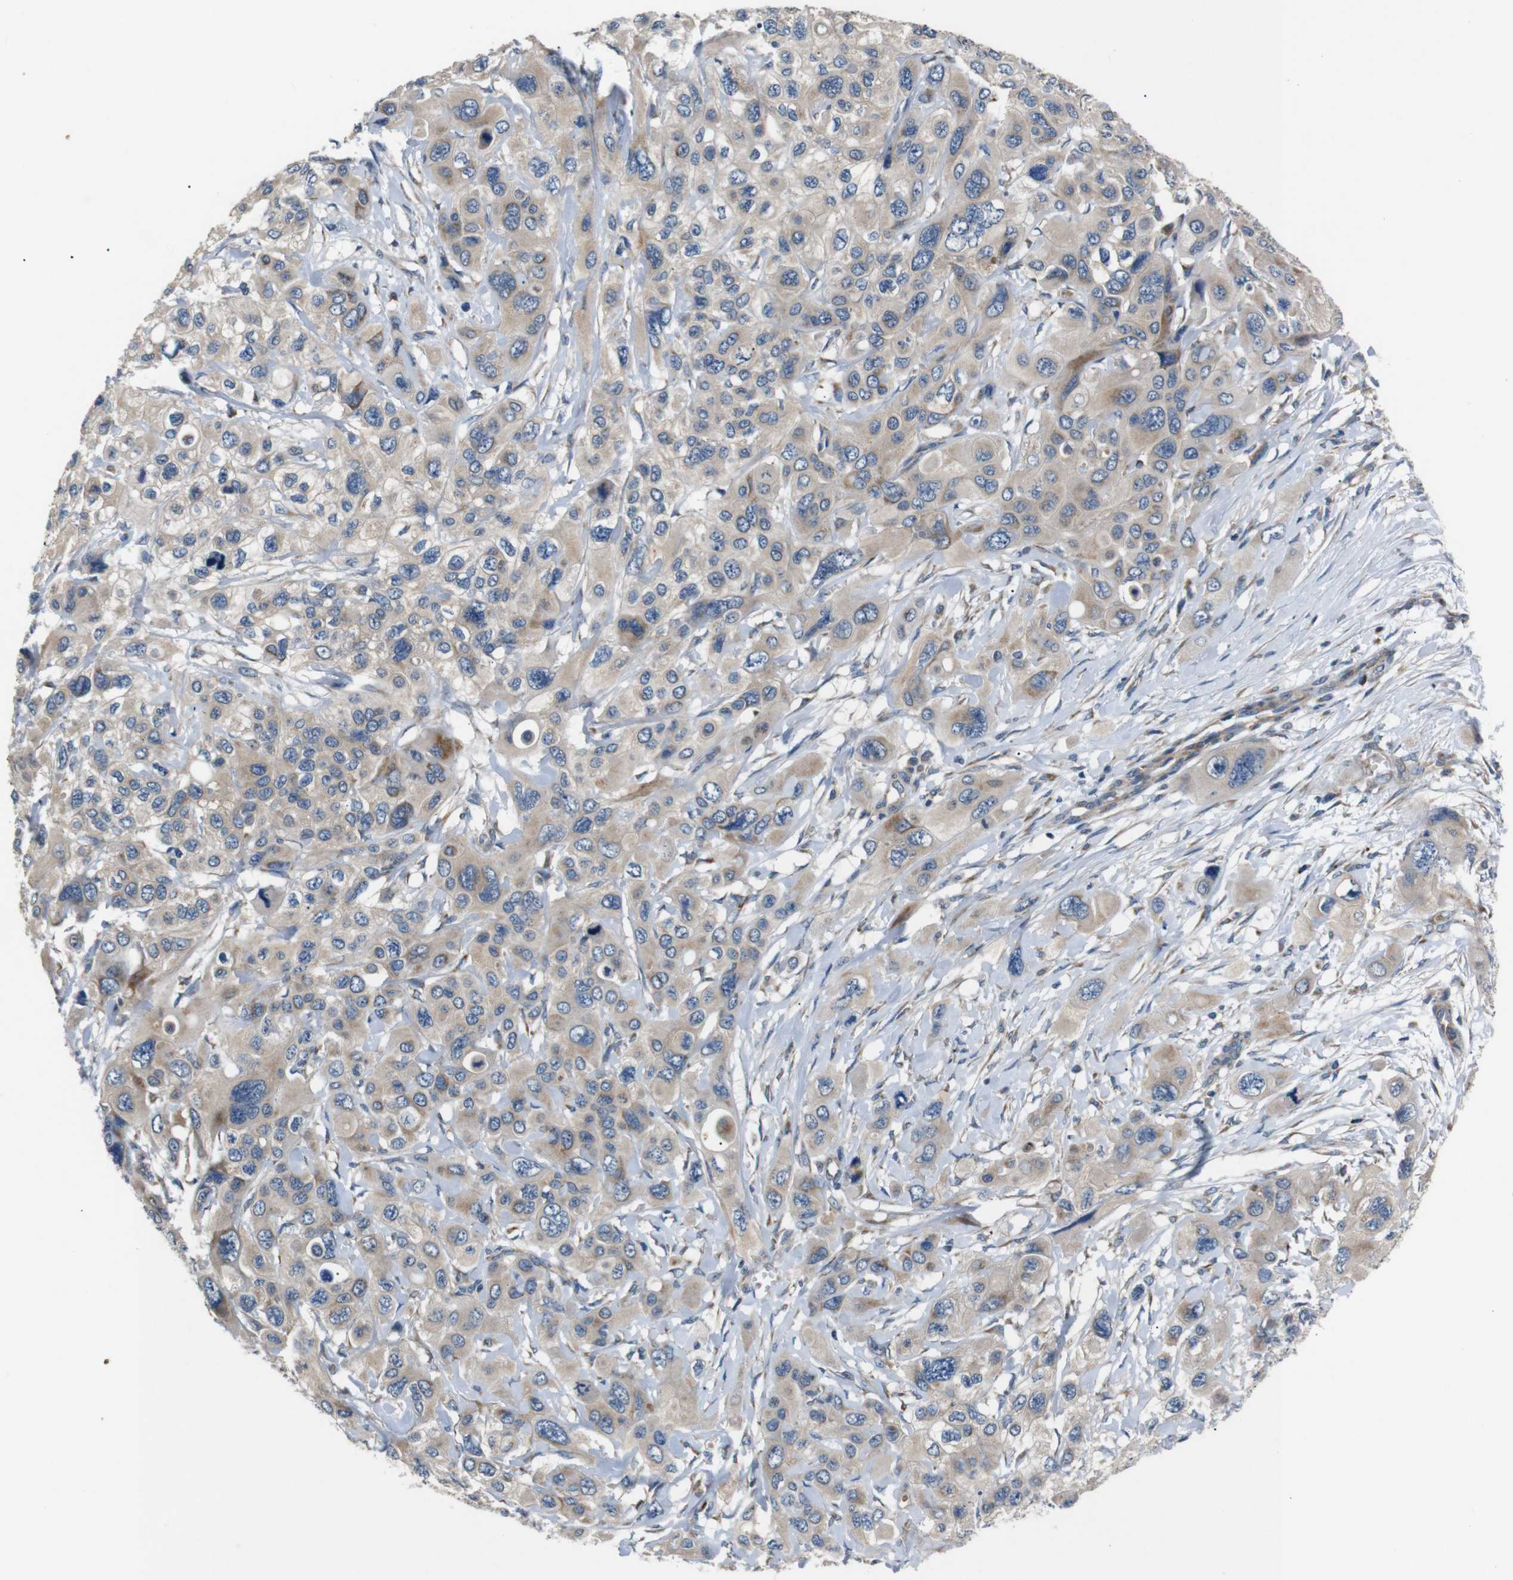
{"staining": {"intensity": "weak", "quantity": ">75%", "location": "cytoplasmic/membranous"}, "tissue": "pancreatic cancer", "cell_type": "Tumor cells", "image_type": "cancer", "snomed": [{"axis": "morphology", "description": "Adenocarcinoma, NOS"}, {"axis": "topography", "description": "Pancreas"}], "caption": "Protein staining reveals weak cytoplasmic/membranous positivity in about >75% of tumor cells in pancreatic adenocarcinoma.", "gene": "NETO2", "patient": {"sex": "male", "age": 73}}